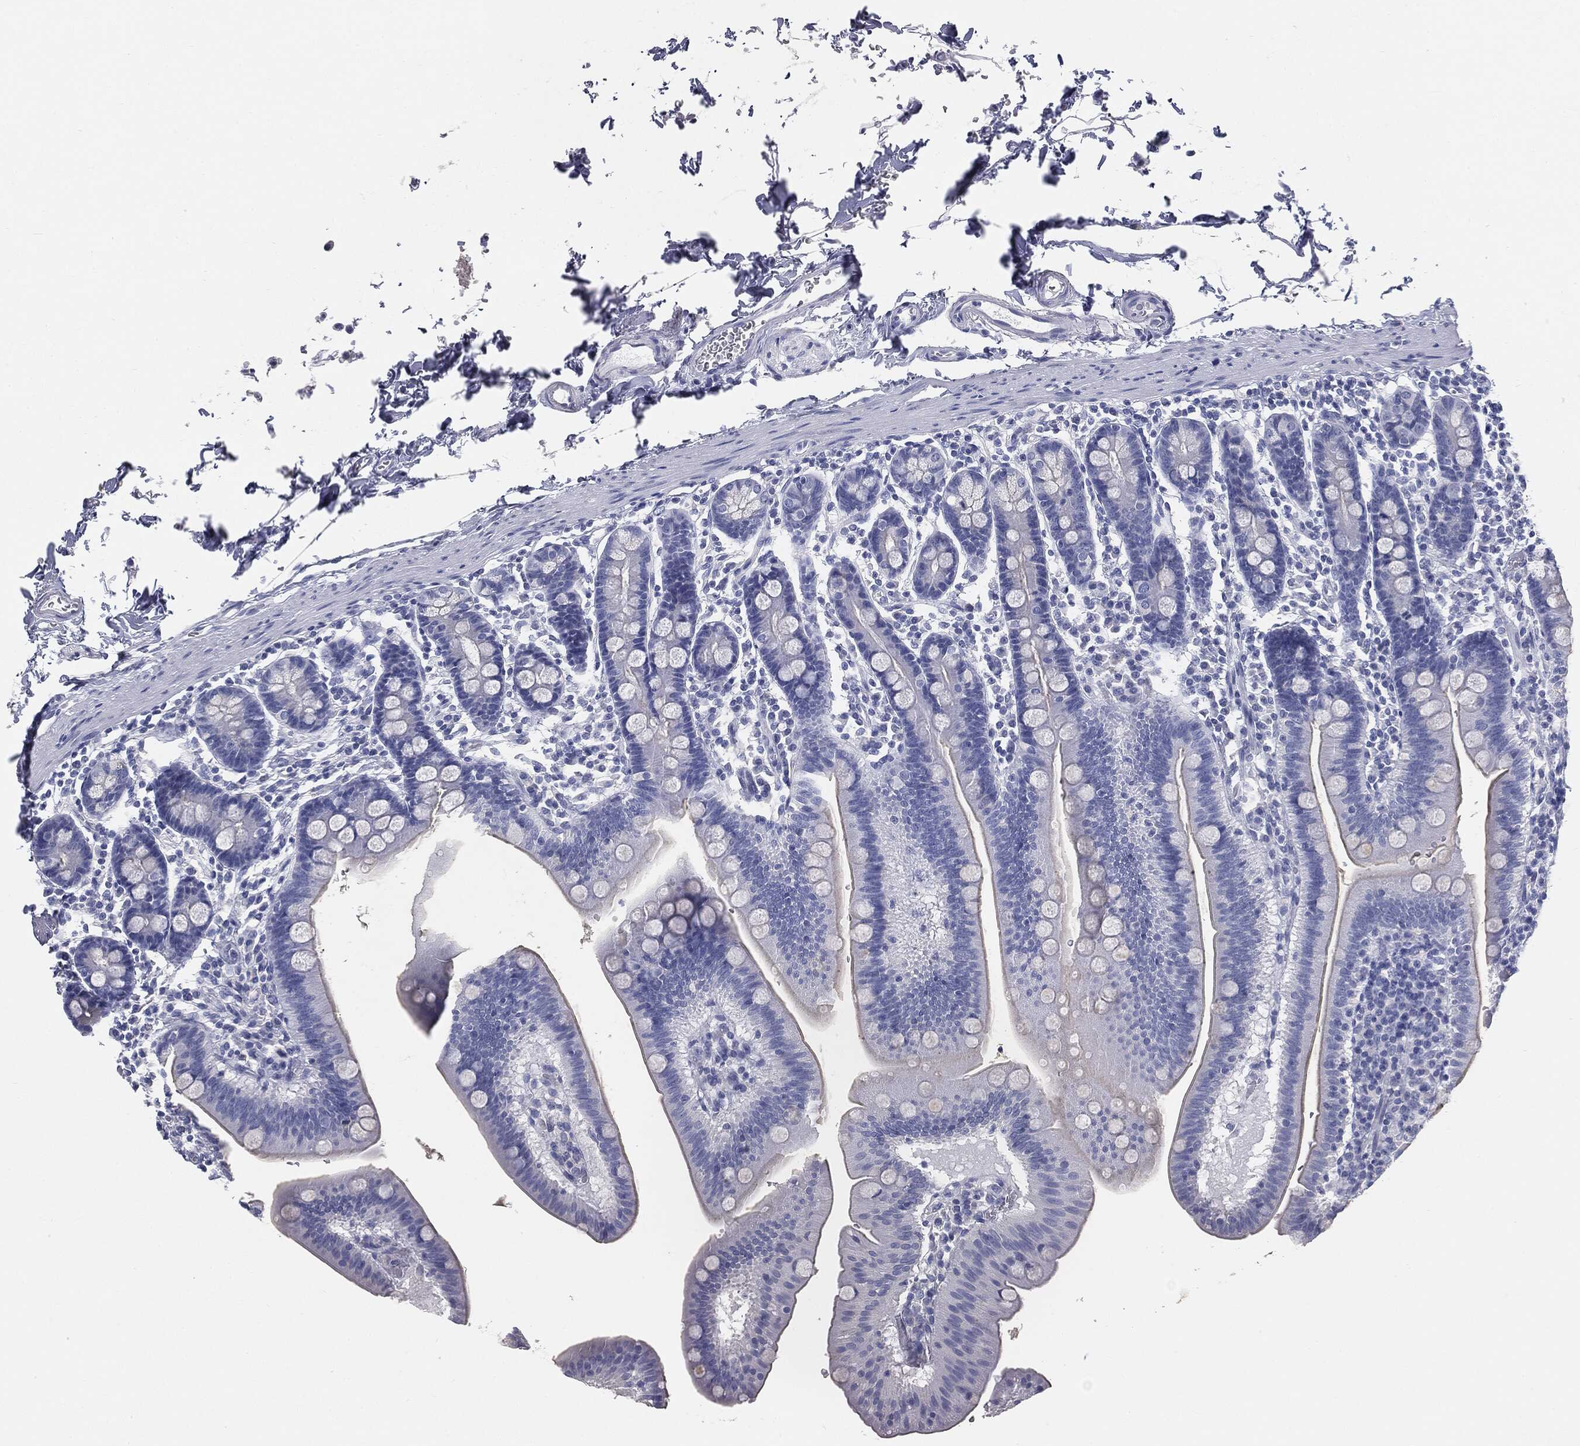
{"staining": {"intensity": "negative", "quantity": "none", "location": "none"}, "tissue": "duodenum", "cell_type": "Glandular cells", "image_type": "normal", "snomed": [{"axis": "morphology", "description": "Normal tissue, NOS"}, {"axis": "topography", "description": "Duodenum"}], "caption": "Photomicrograph shows no protein expression in glandular cells of normal duodenum.", "gene": "CUZD1", "patient": {"sex": "male", "age": 59}}